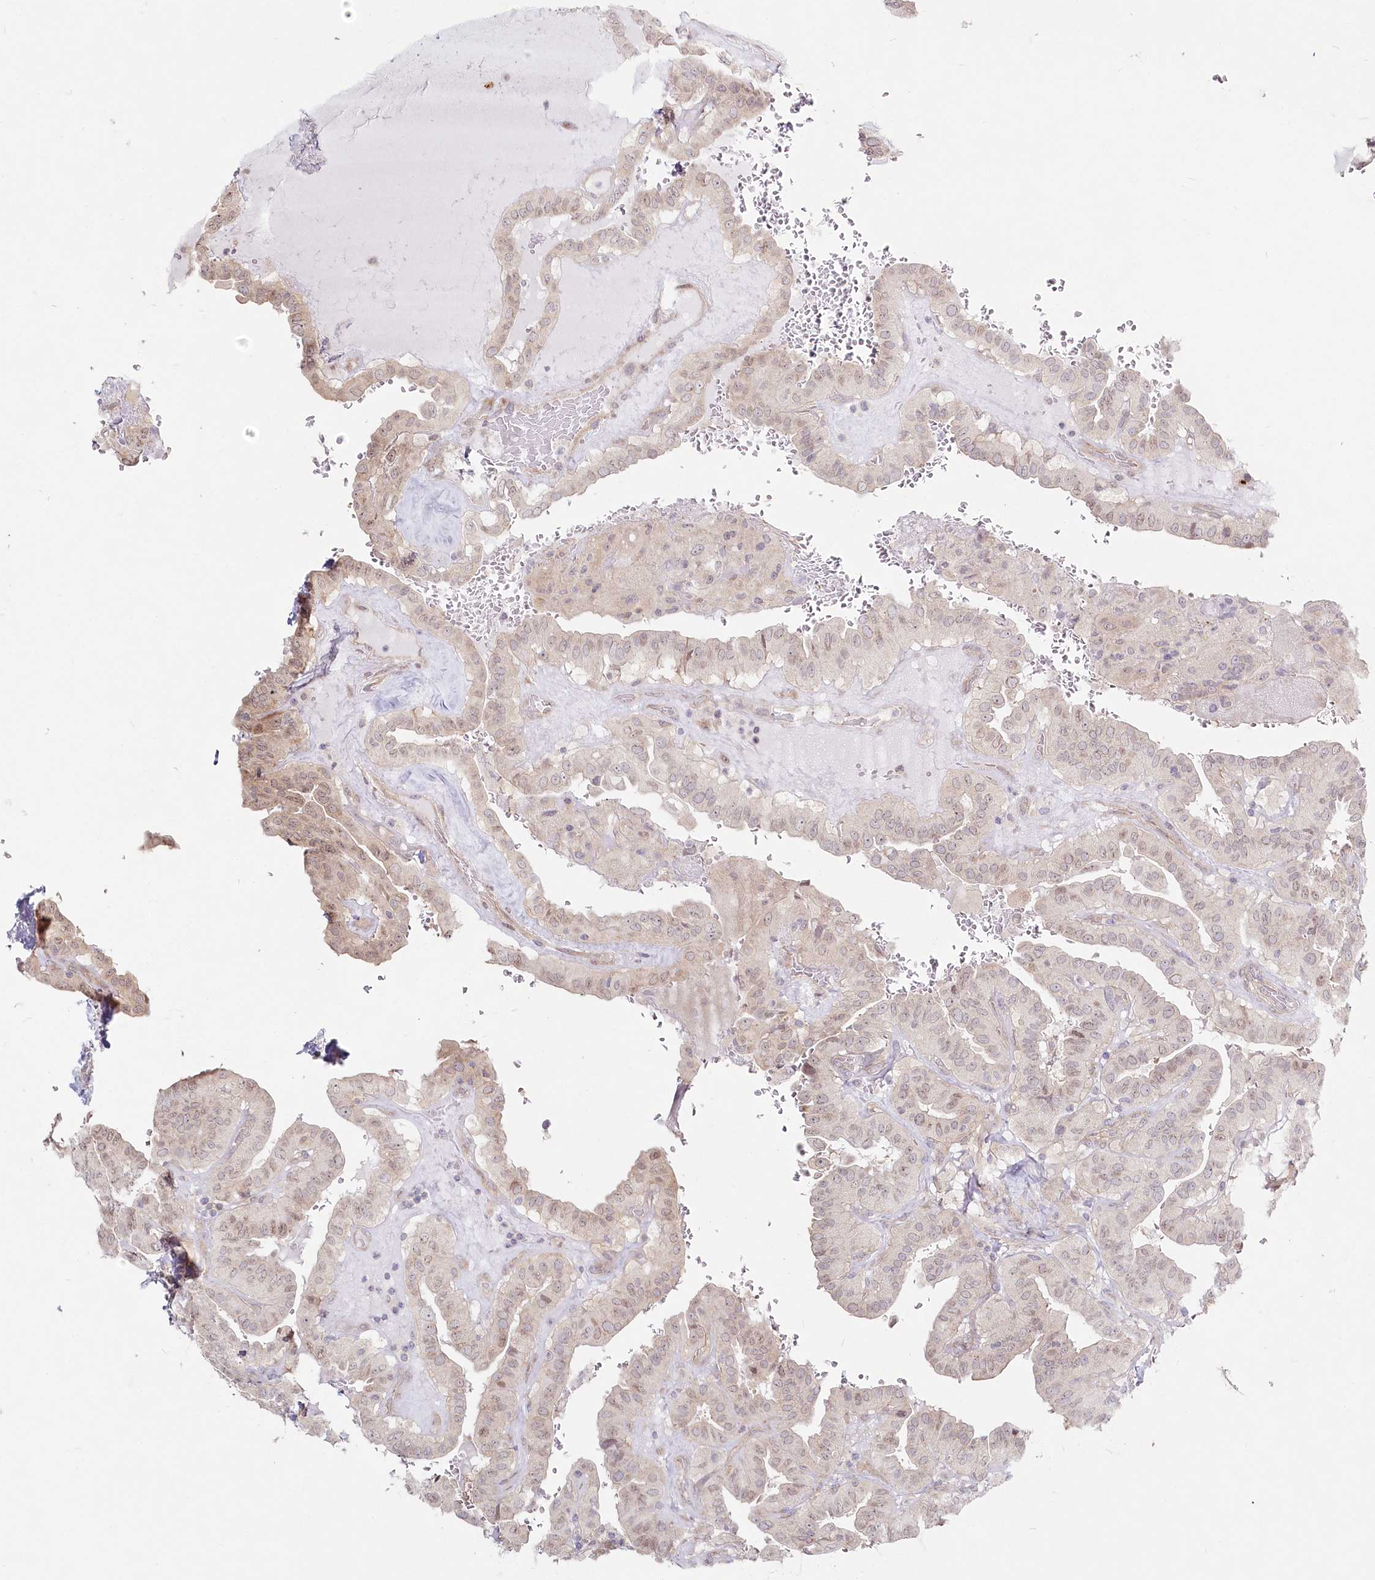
{"staining": {"intensity": "weak", "quantity": "<25%", "location": "cytoplasmic/membranous,nuclear"}, "tissue": "thyroid cancer", "cell_type": "Tumor cells", "image_type": "cancer", "snomed": [{"axis": "morphology", "description": "Papillary adenocarcinoma, NOS"}, {"axis": "topography", "description": "Thyroid gland"}], "caption": "A high-resolution image shows IHC staining of thyroid papillary adenocarcinoma, which reveals no significant staining in tumor cells.", "gene": "SPINK13", "patient": {"sex": "male", "age": 77}}